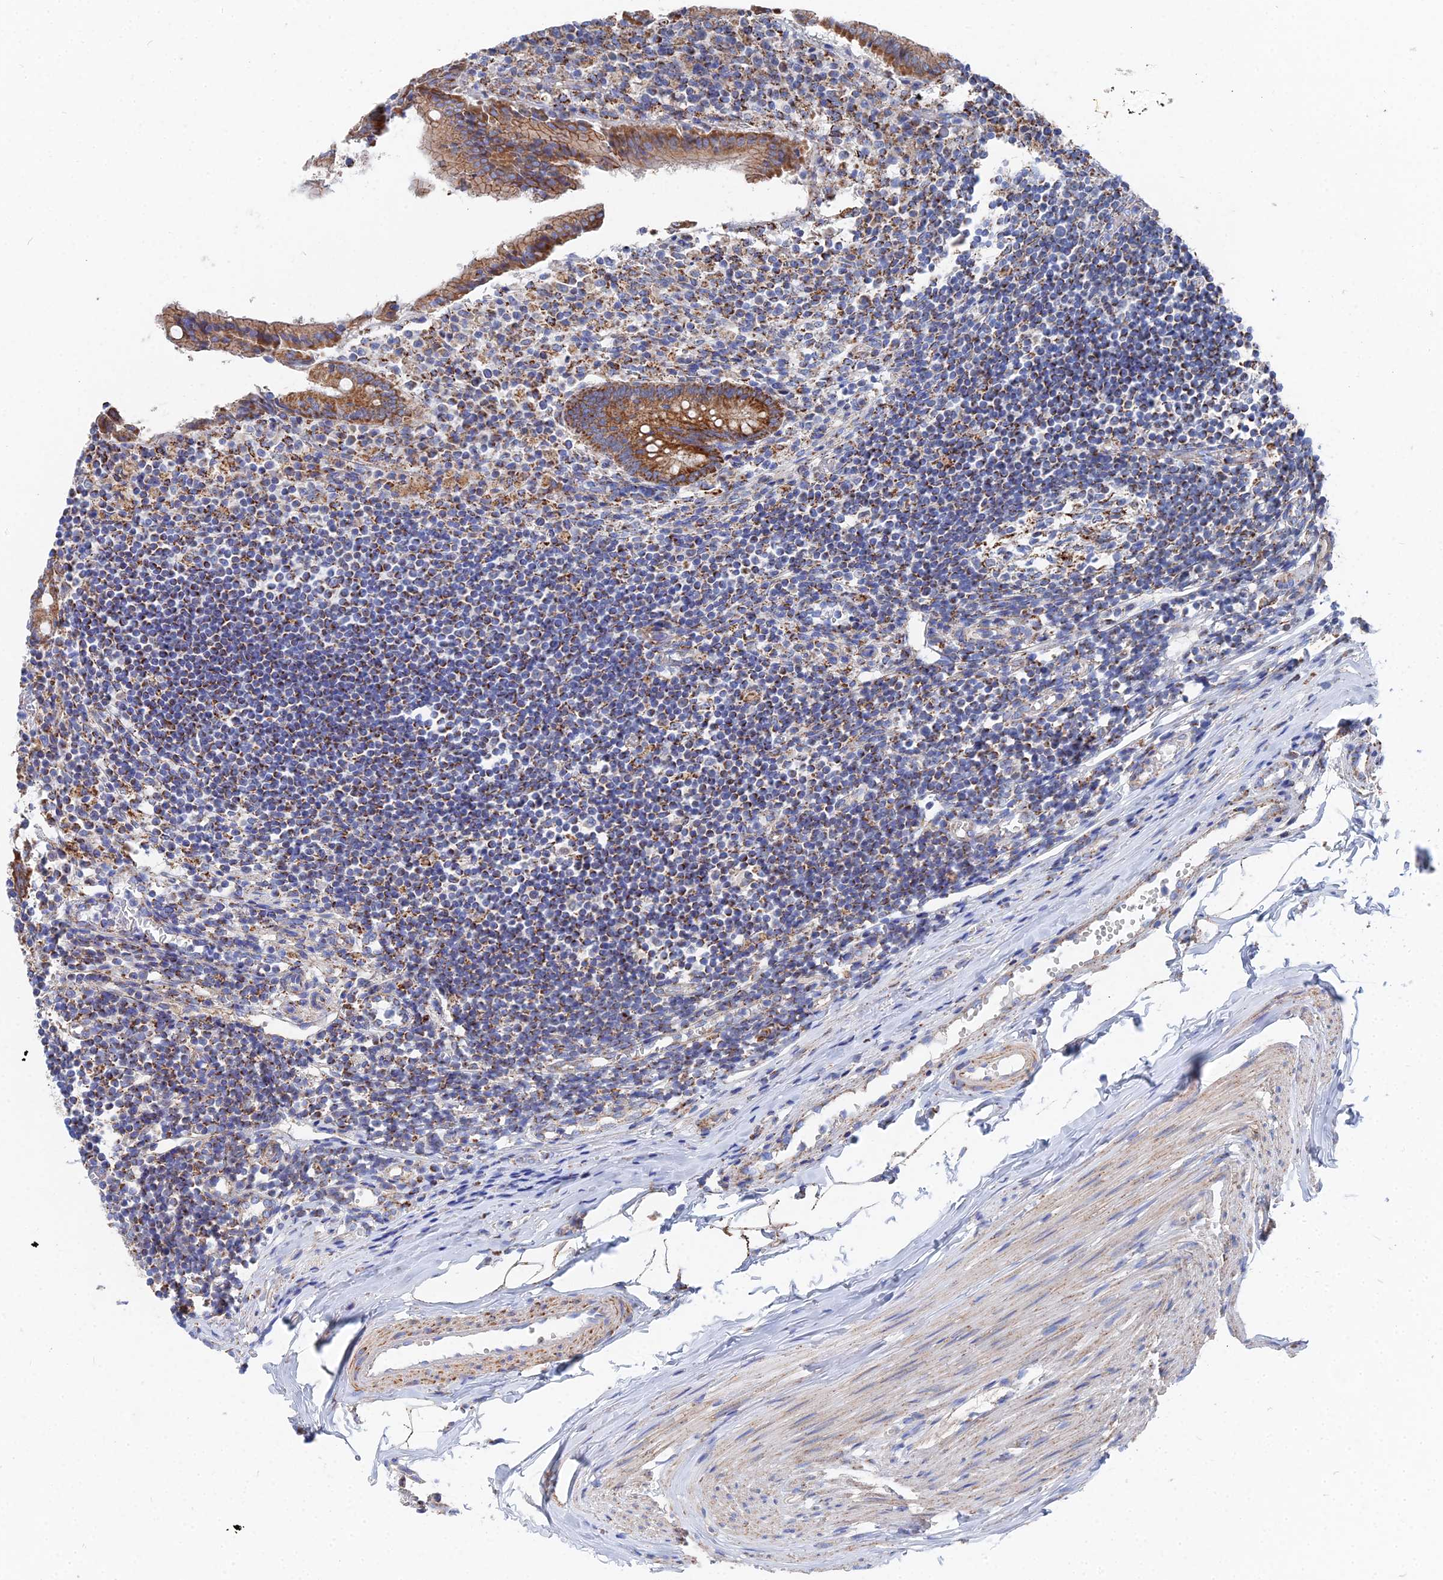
{"staining": {"intensity": "strong", "quantity": ">75%", "location": "cytoplasmic/membranous"}, "tissue": "appendix", "cell_type": "Glandular cells", "image_type": "normal", "snomed": [{"axis": "morphology", "description": "Normal tissue, NOS"}, {"axis": "topography", "description": "Appendix"}], "caption": "The histopathology image displays a brown stain indicating the presence of a protein in the cytoplasmic/membranous of glandular cells in appendix.", "gene": "IFT80", "patient": {"sex": "female", "age": 17}}